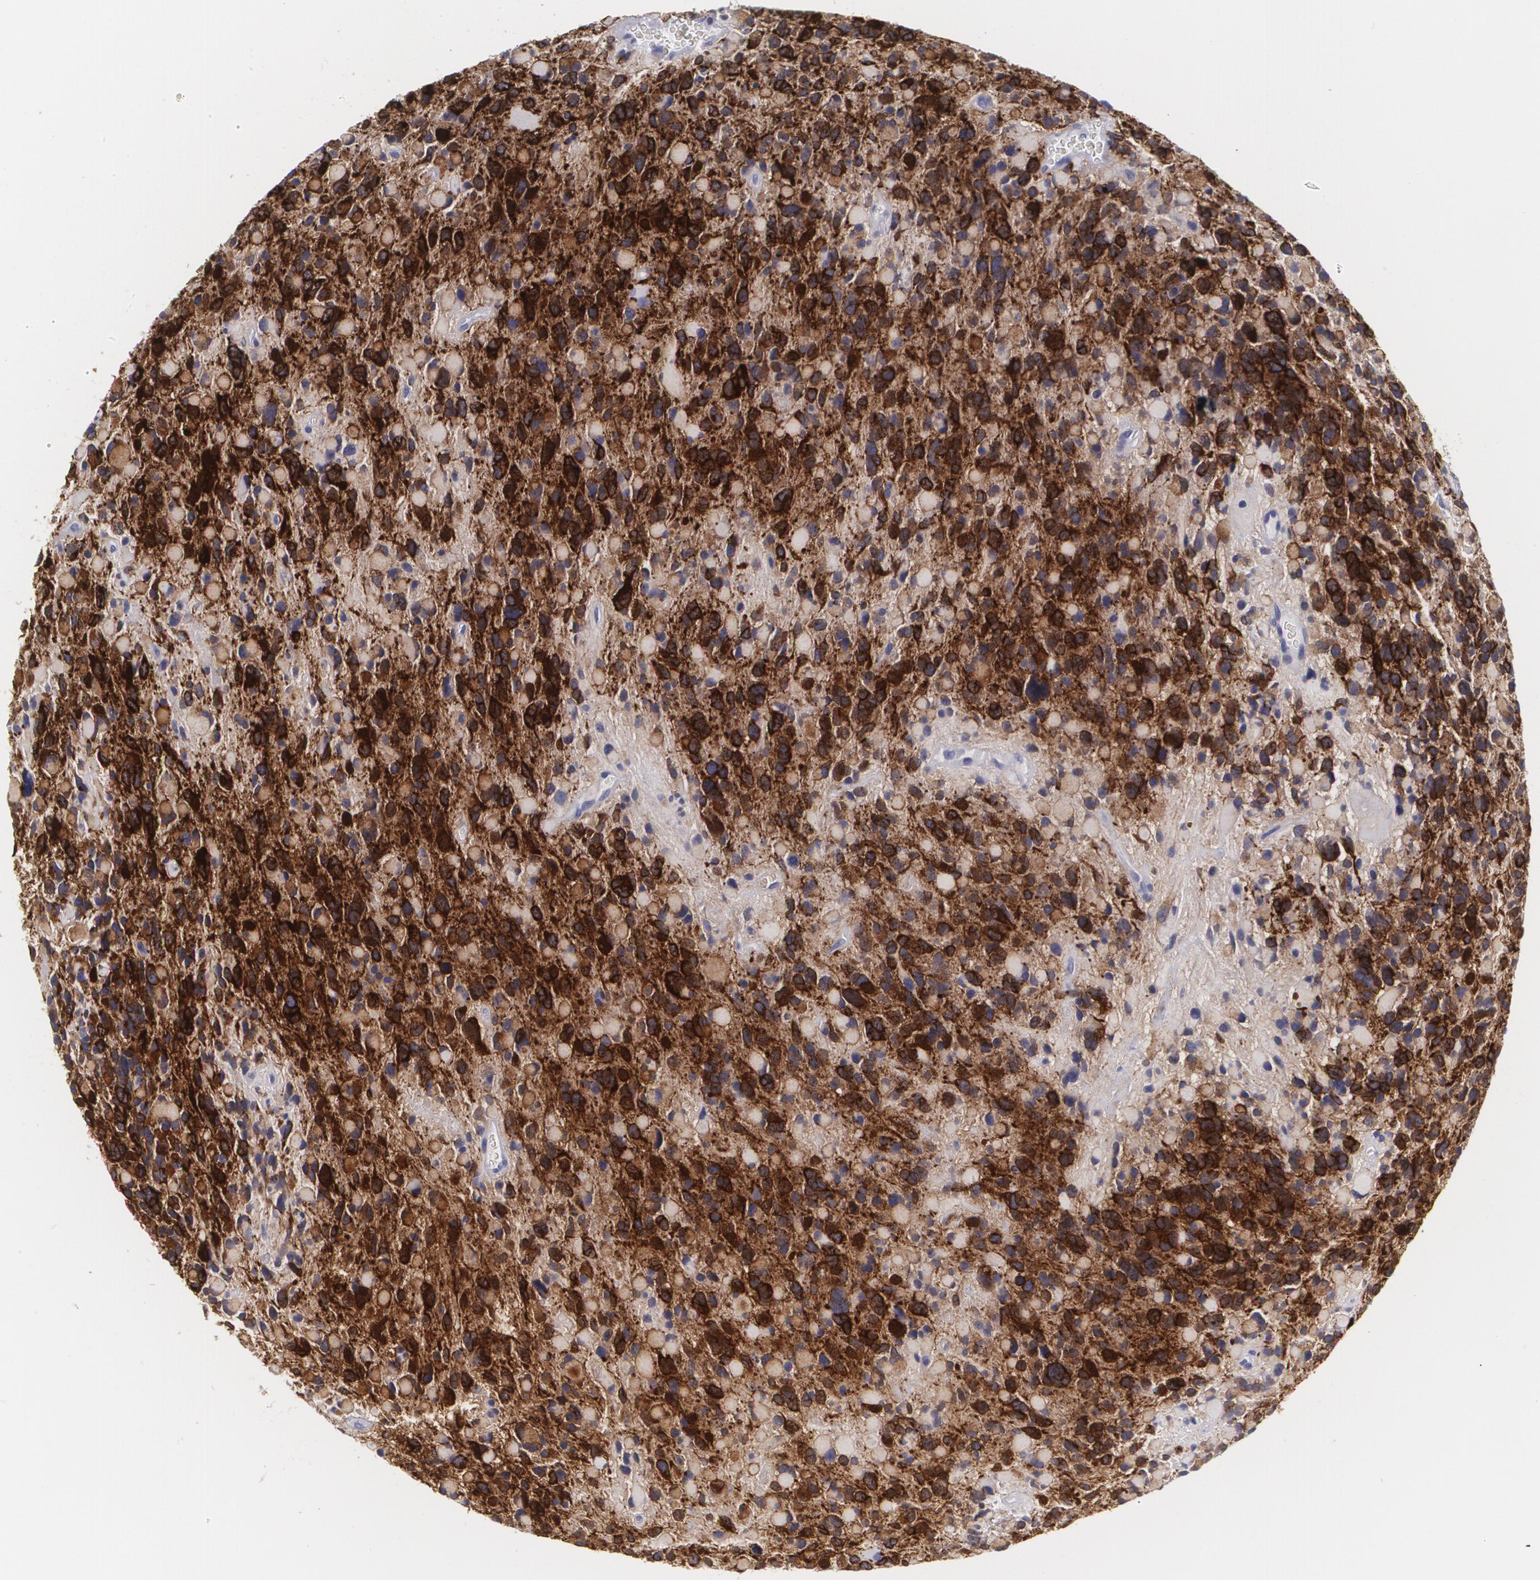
{"staining": {"intensity": "strong", "quantity": ">75%", "location": "cytoplasmic/membranous"}, "tissue": "glioma", "cell_type": "Tumor cells", "image_type": "cancer", "snomed": [{"axis": "morphology", "description": "Glioma, malignant, High grade"}, {"axis": "topography", "description": "Brain"}], "caption": "A brown stain labels strong cytoplasmic/membranous staining of a protein in human glioma tumor cells.", "gene": "MAP2", "patient": {"sex": "female", "age": 37}}